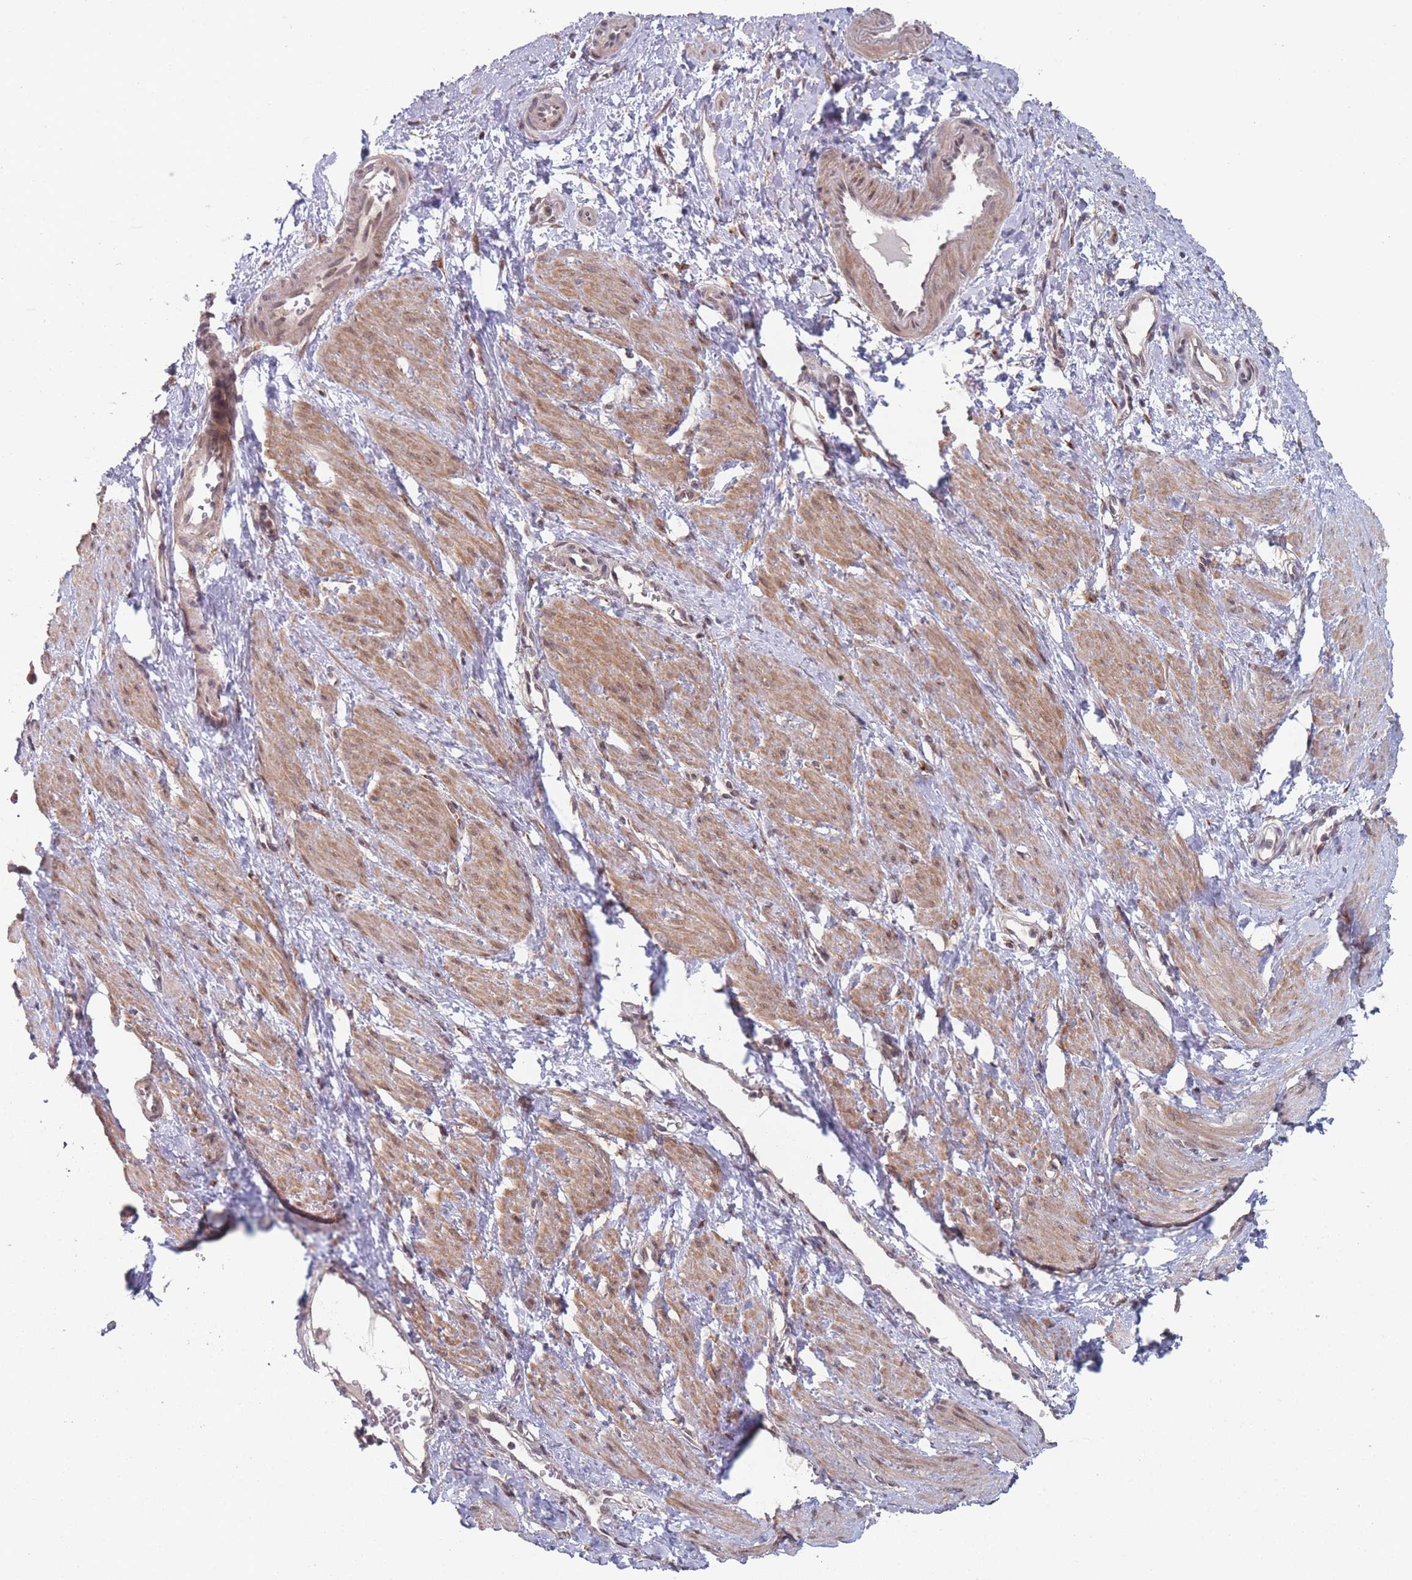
{"staining": {"intensity": "moderate", "quantity": ">75%", "location": "cytoplasmic/membranous"}, "tissue": "smooth muscle", "cell_type": "Smooth muscle cells", "image_type": "normal", "snomed": [{"axis": "morphology", "description": "Normal tissue, NOS"}, {"axis": "topography", "description": "Smooth muscle"}, {"axis": "topography", "description": "Uterus"}], "caption": "DAB (3,3'-diaminobenzidine) immunohistochemical staining of benign human smooth muscle exhibits moderate cytoplasmic/membranous protein staining in approximately >75% of smooth muscle cells.", "gene": "CNTRL", "patient": {"sex": "female", "age": 39}}